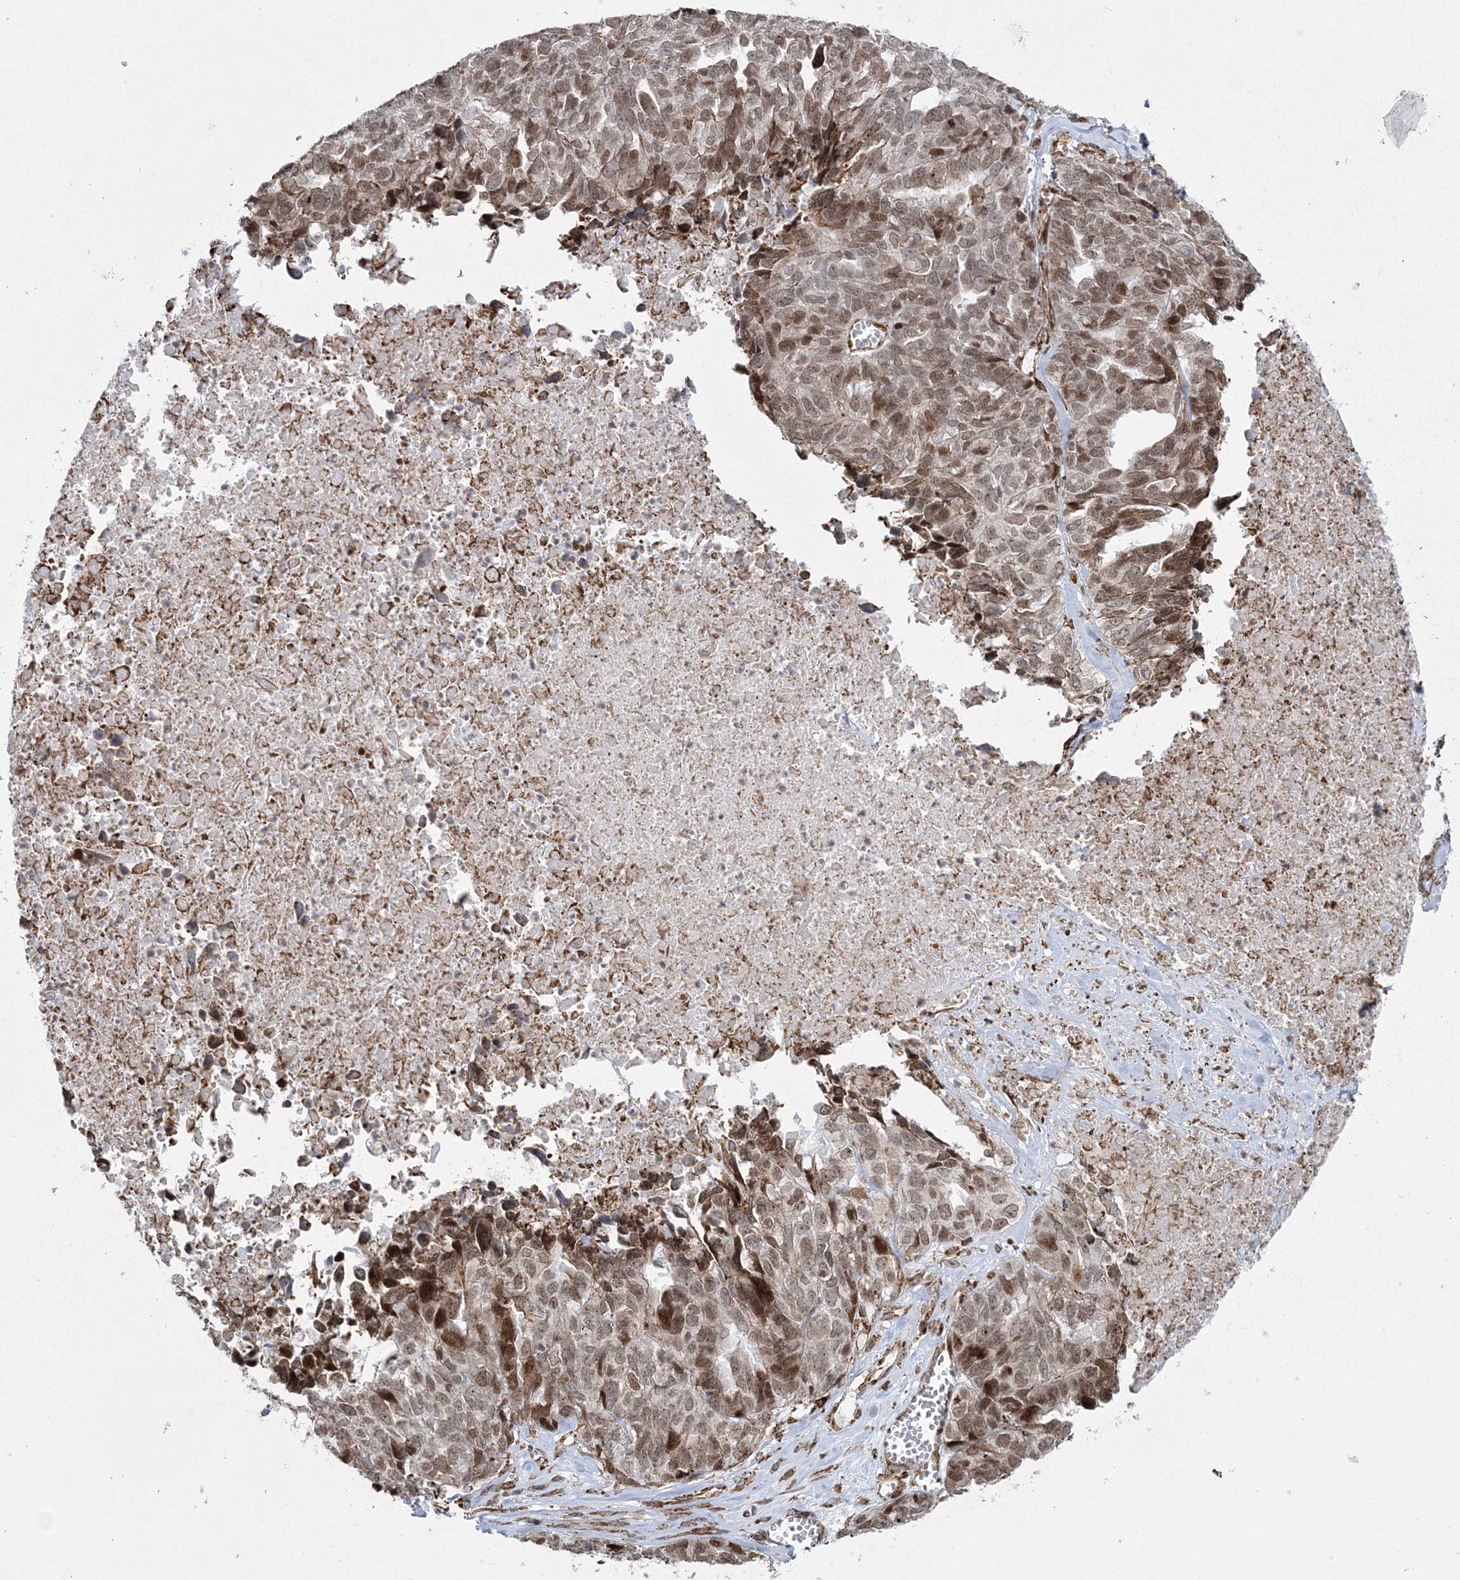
{"staining": {"intensity": "moderate", "quantity": ">75%", "location": "nuclear"}, "tissue": "ovarian cancer", "cell_type": "Tumor cells", "image_type": "cancer", "snomed": [{"axis": "morphology", "description": "Cystadenocarcinoma, serous, NOS"}, {"axis": "topography", "description": "Ovary"}], "caption": "This photomicrograph demonstrates serous cystadenocarcinoma (ovarian) stained with immunohistochemistry to label a protein in brown. The nuclear of tumor cells show moderate positivity for the protein. Nuclei are counter-stained blue.", "gene": "EFCAB12", "patient": {"sex": "female", "age": 79}}